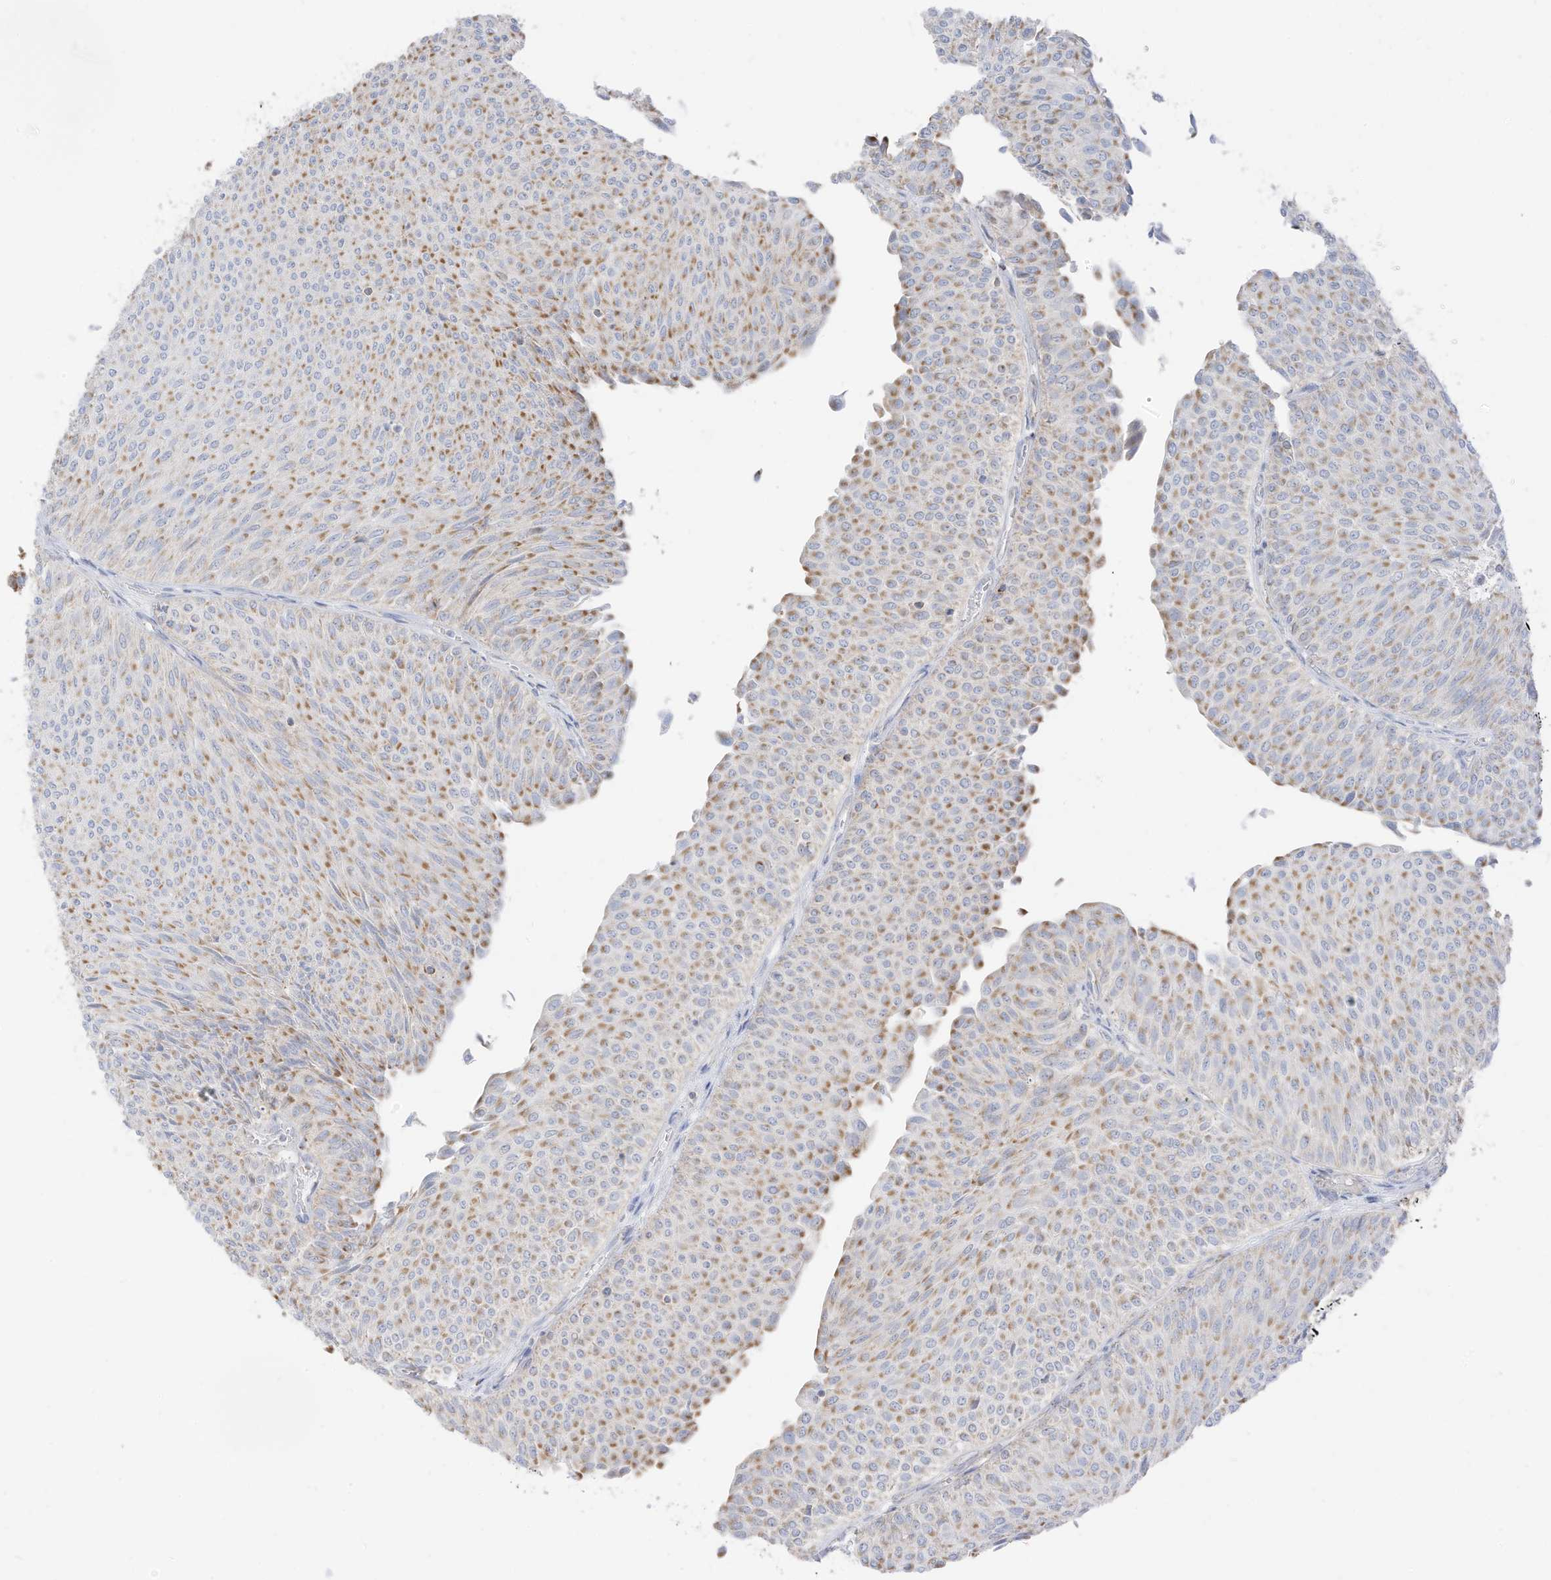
{"staining": {"intensity": "moderate", "quantity": "25%-75%", "location": "cytoplasmic/membranous"}, "tissue": "urothelial cancer", "cell_type": "Tumor cells", "image_type": "cancer", "snomed": [{"axis": "morphology", "description": "Urothelial carcinoma, Low grade"}, {"axis": "topography", "description": "Urinary bladder"}], "caption": "The micrograph exhibits a brown stain indicating the presence of a protein in the cytoplasmic/membranous of tumor cells in urothelial cancer.", "gene": "ETHE1", "patient": {"sex": "male", "age": 78}}